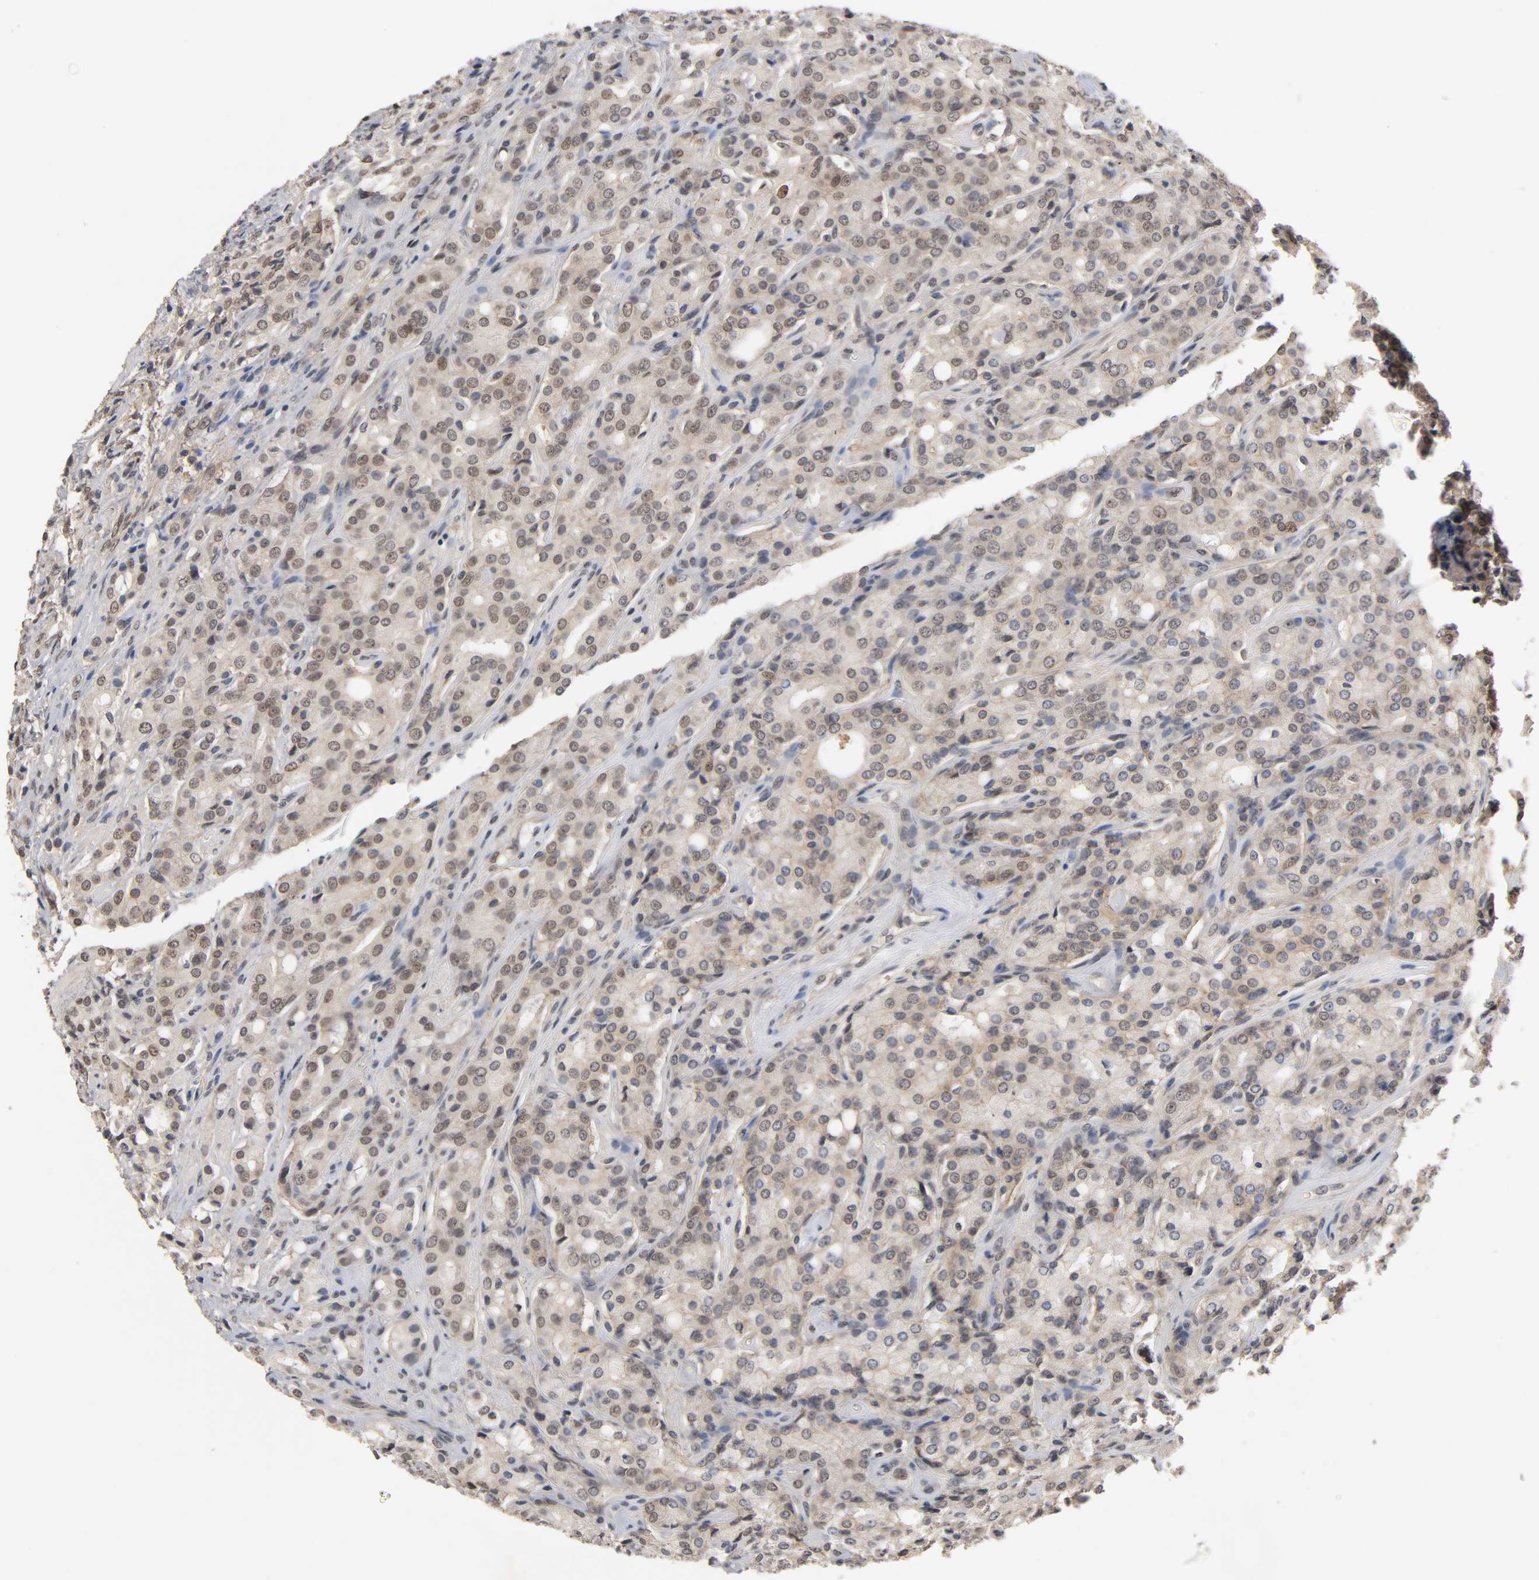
{"staining": {"intensity": "moderate", "quantity": ">75%", "location": "cytoplasmic/membranous"}, "tissue": "prostate cancer", "cell_type": "Tumor cells", "image_type": "cancer", "snomed": [{"axis": "morphology", "description": "Adenocarcinoma, High grade"}, {"axis": "topography", "description": "Prostate"}], "caption": "Moderate cytoplasmic/membranous expression is appreciated in approximately >75% of tumor cells in adenocarcinoma (high-grade) (prostate). (IHC, brightfield microscopy, high magnification).", "gene": "HTR1E", "patient": {"sex": "male", "age": 72}}